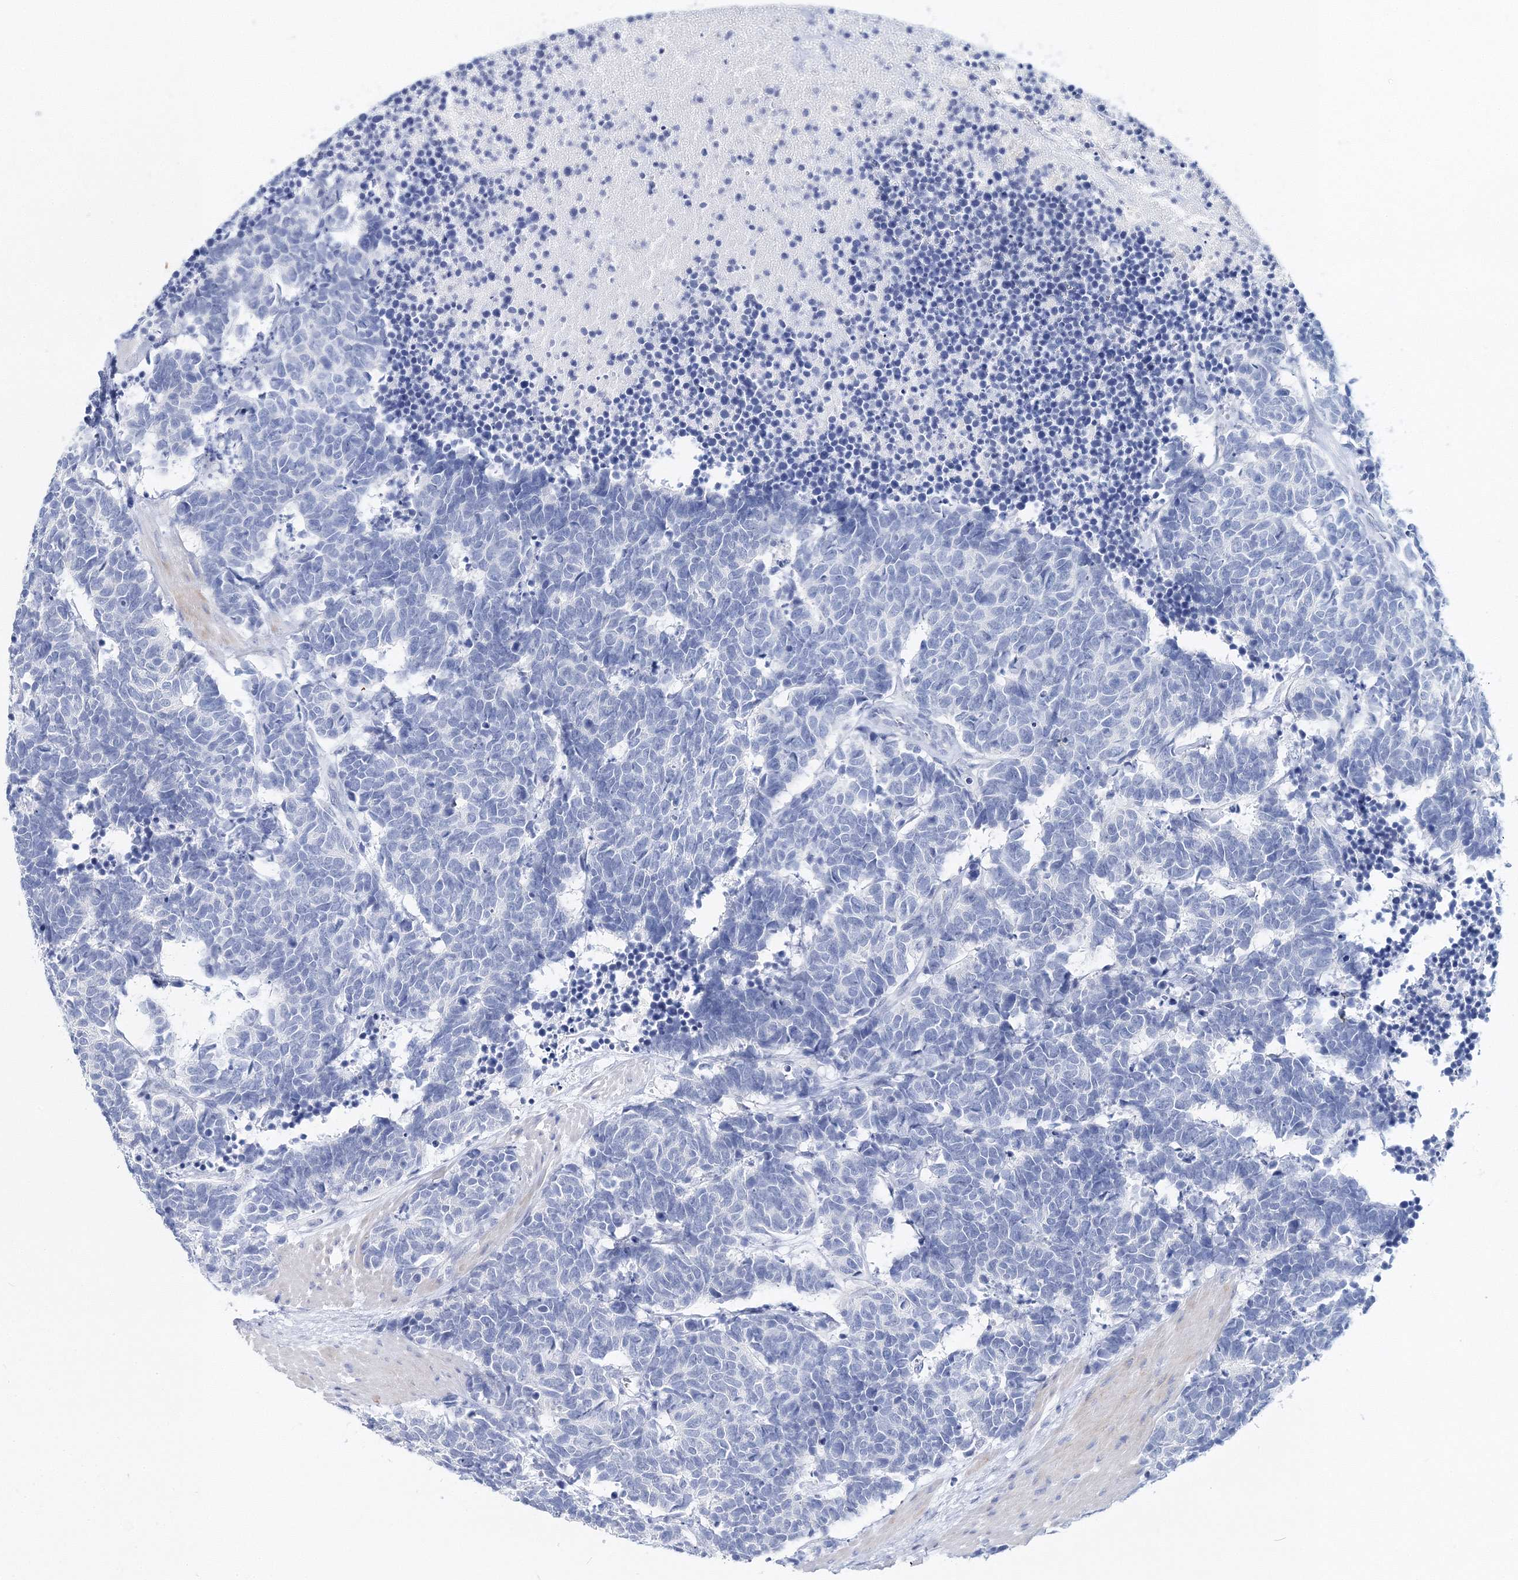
{"staining": {"intensity": "negative", "quantity": "none", "location": "none"}, "tissue": "carcinoid", "cell_type": "Tumor cells", "image_type": "cancer", "snomed": [{"axis": "morphology", "description": "Carcinoma, NOS"}, {"axis": "morphology", "description": "Carcinoid, malignant, NOS"}, {"axis": "topography", "description": "Urinary bladder"}], "caption": "Immunohistochemistry (IHC) of carcinoma reveals no positivity in tumor cells.", "gene": "MYOZ2", "patient": {"sex": "male", "age": 57}}